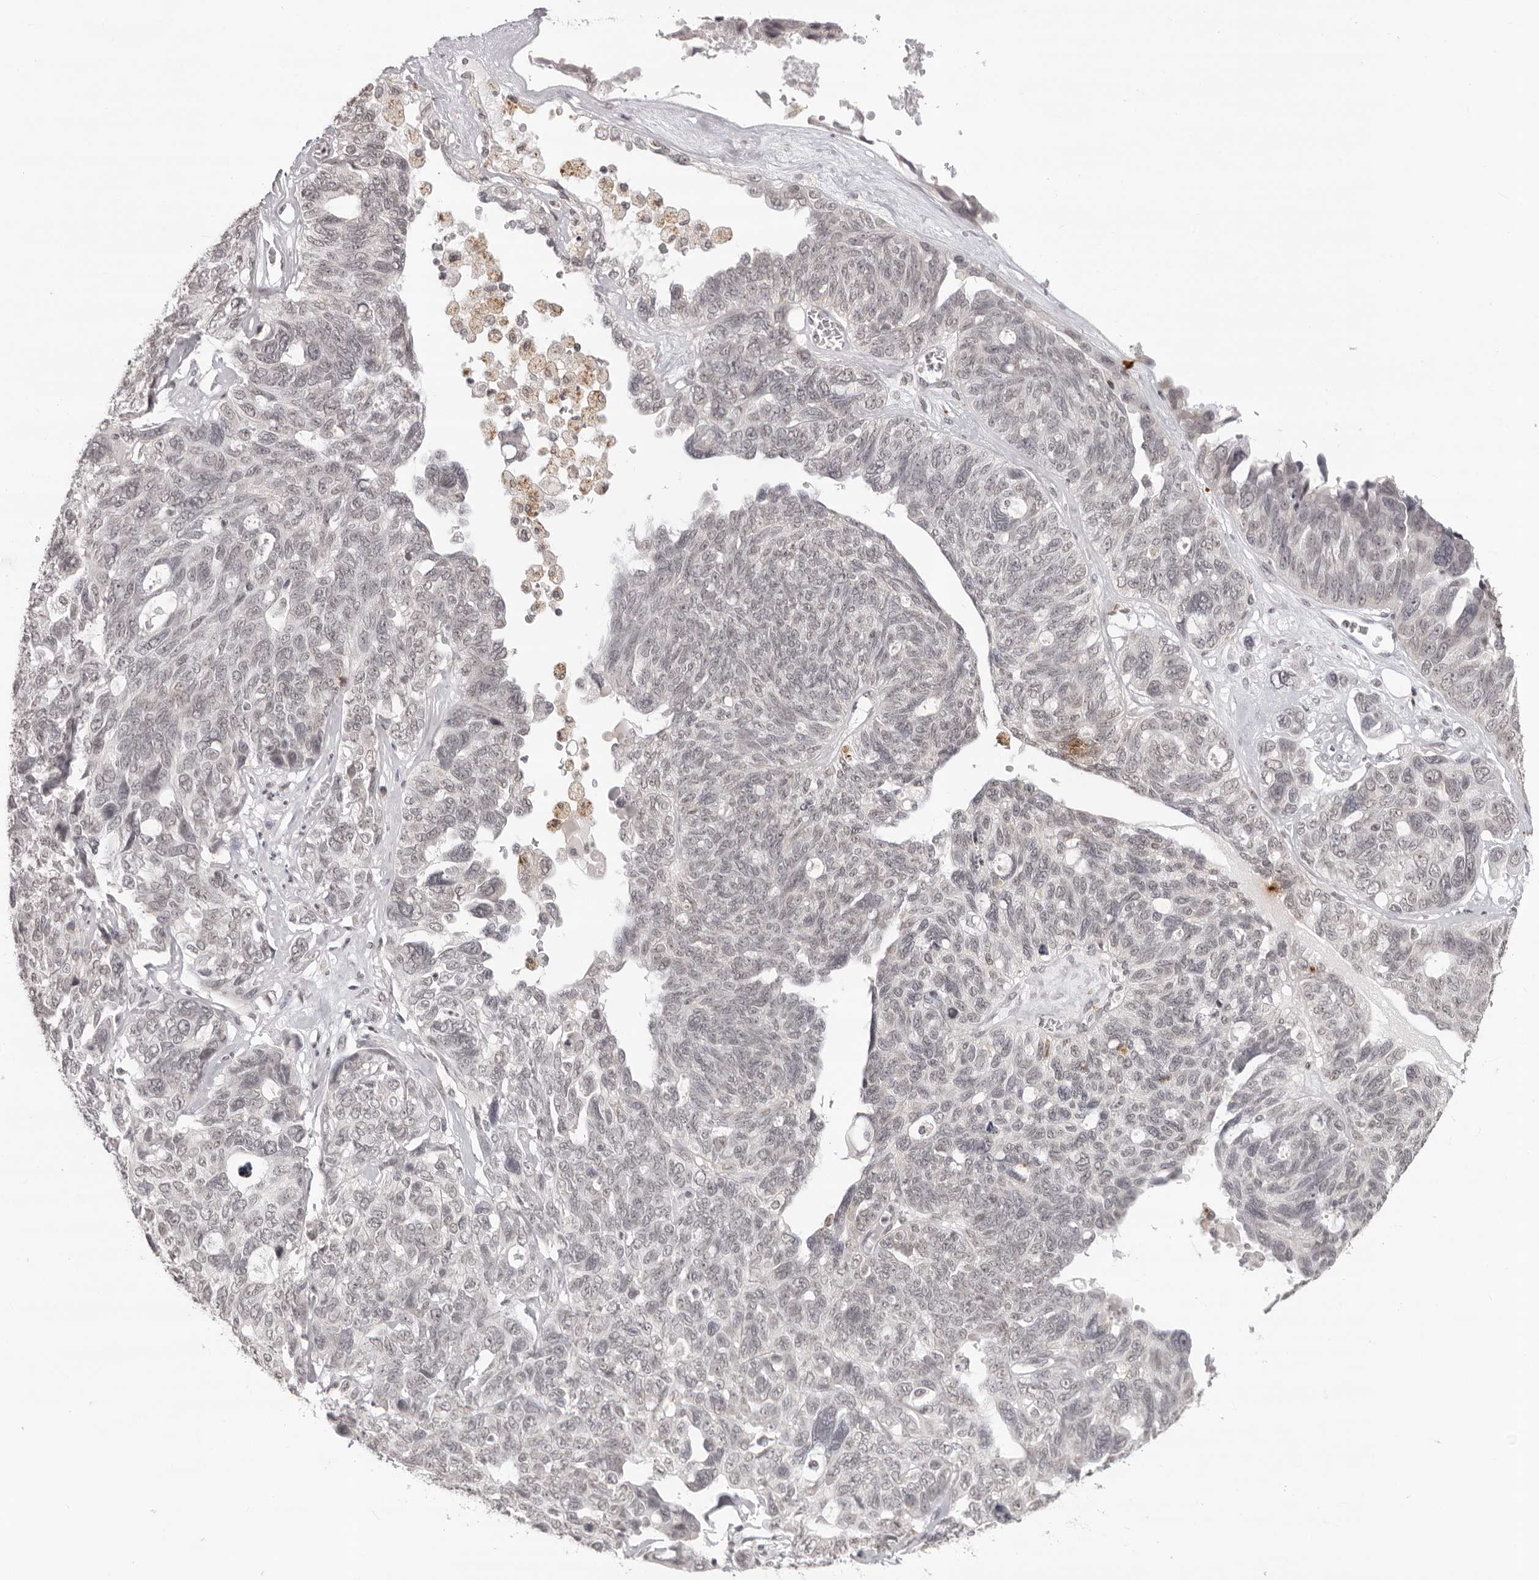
{"staining": {"intensity": "negative", "quantity": "none", "location": "none"}, "tissue": "ovarian cancer", "cell_type": "Tumor cells", "image_type": "cancer", "snomed": [{"axis": "morphology", "description": "Cystadenocarcinoma, serous, NOS"}, {"axis": "topography", "description": "Ovary"}], "caption": "DAB (3,3'-diaminobenzidine) immunohistochemical staining of human ovarian cancer reveals no significant staining in tumor cells.", "gene": "NTM", "patient": {"sex": "female", "age": 79}}